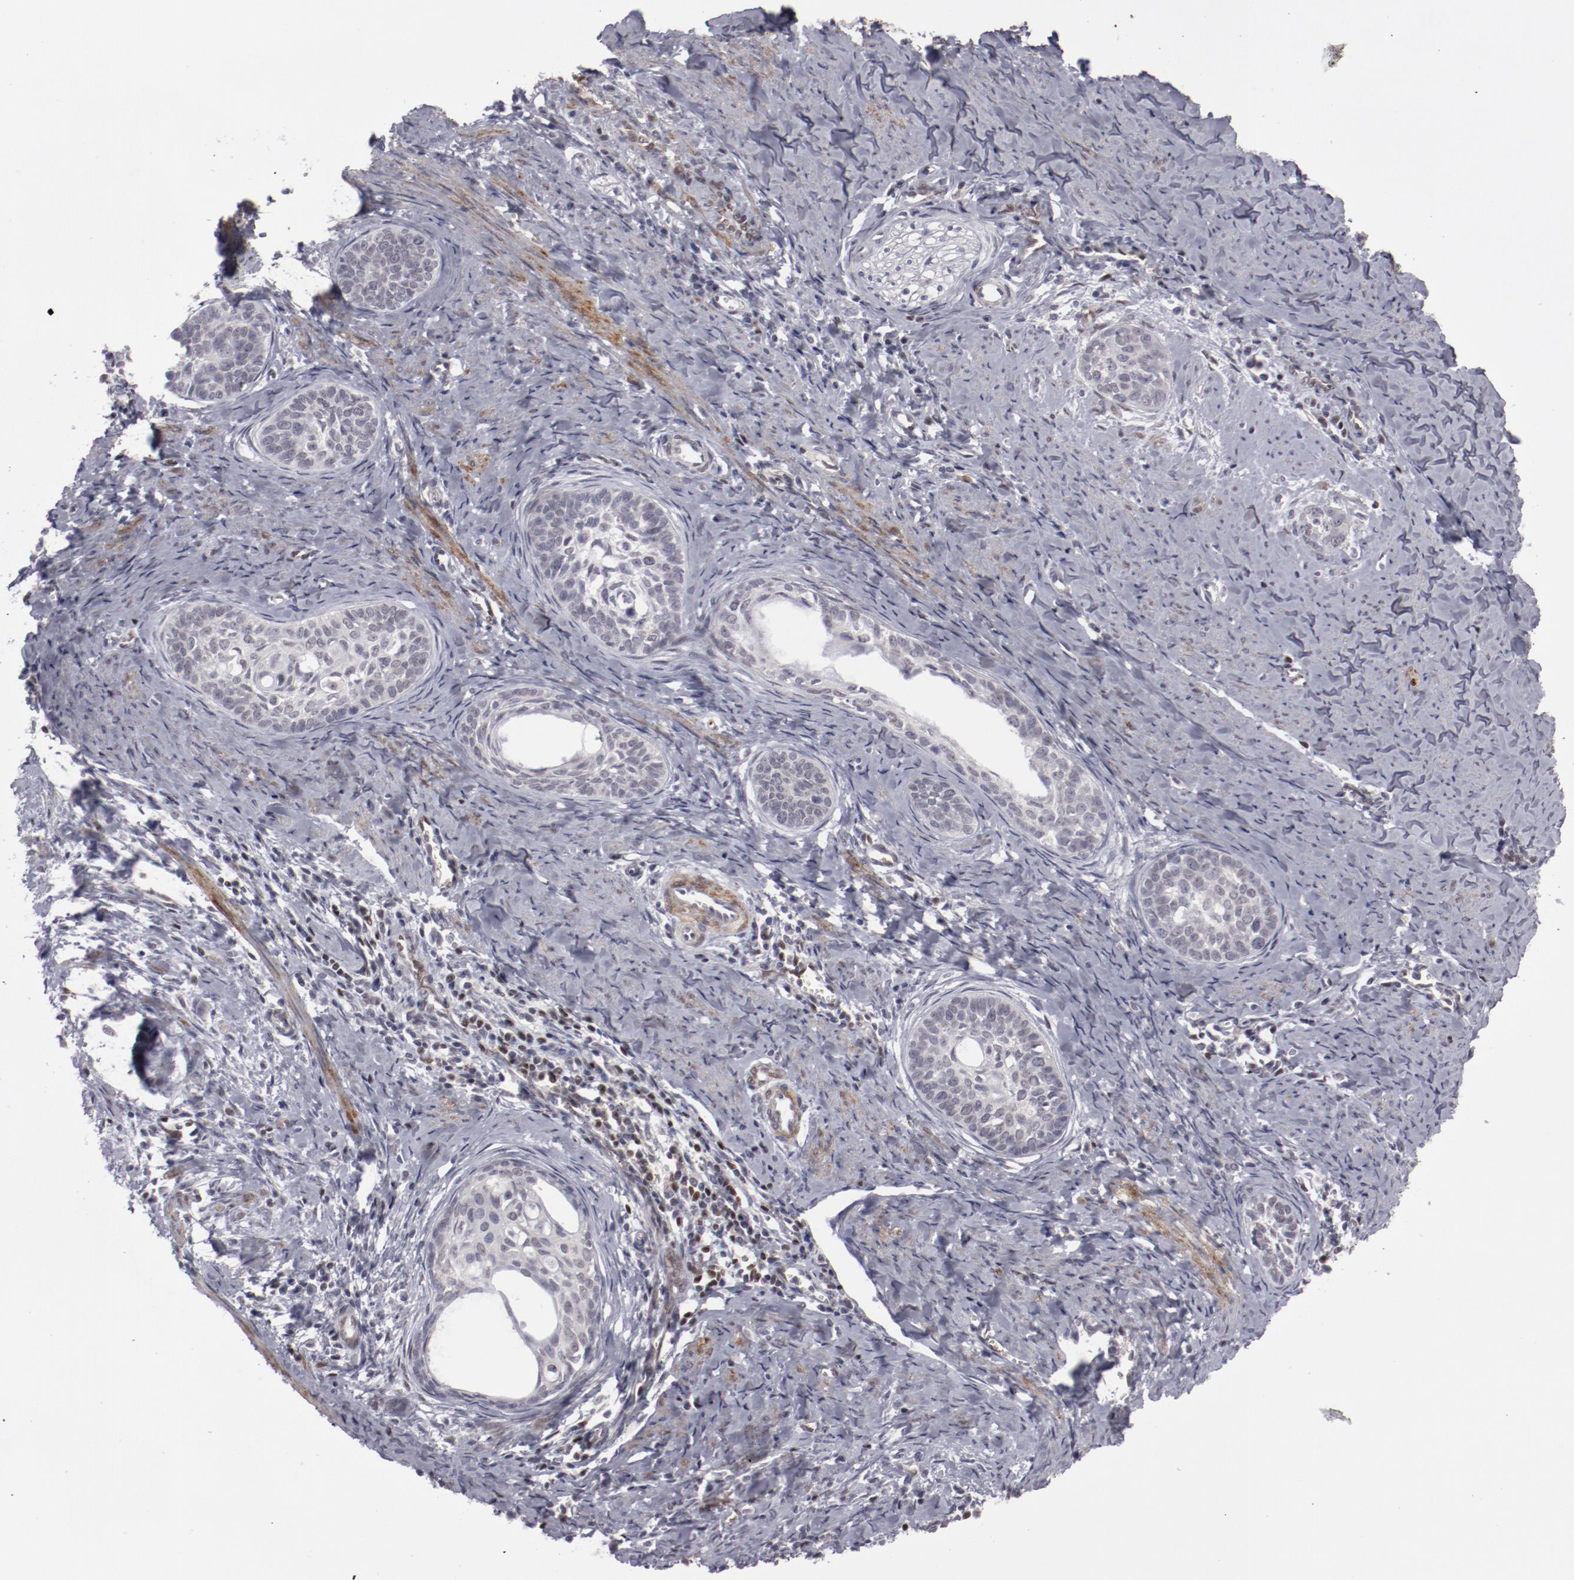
{"staining": {"intensity": "negative", "quantity": "none", "location": "none"}, "tissue": "cervical cancer", "cell_type": "Tumor cells", "image_type": "cancer", "snomed": [{"axis": "morphology", "description": "Squamous cell carcinoma, NOS"}, {"axis": "topography", "description": "Cervix"}], "caption": "This is an IHC photomicrograph of cervical cancer. There is no expression in tumor cells.", "gene": "LEF1", "patient": {"sex": "female", "age": 33}}